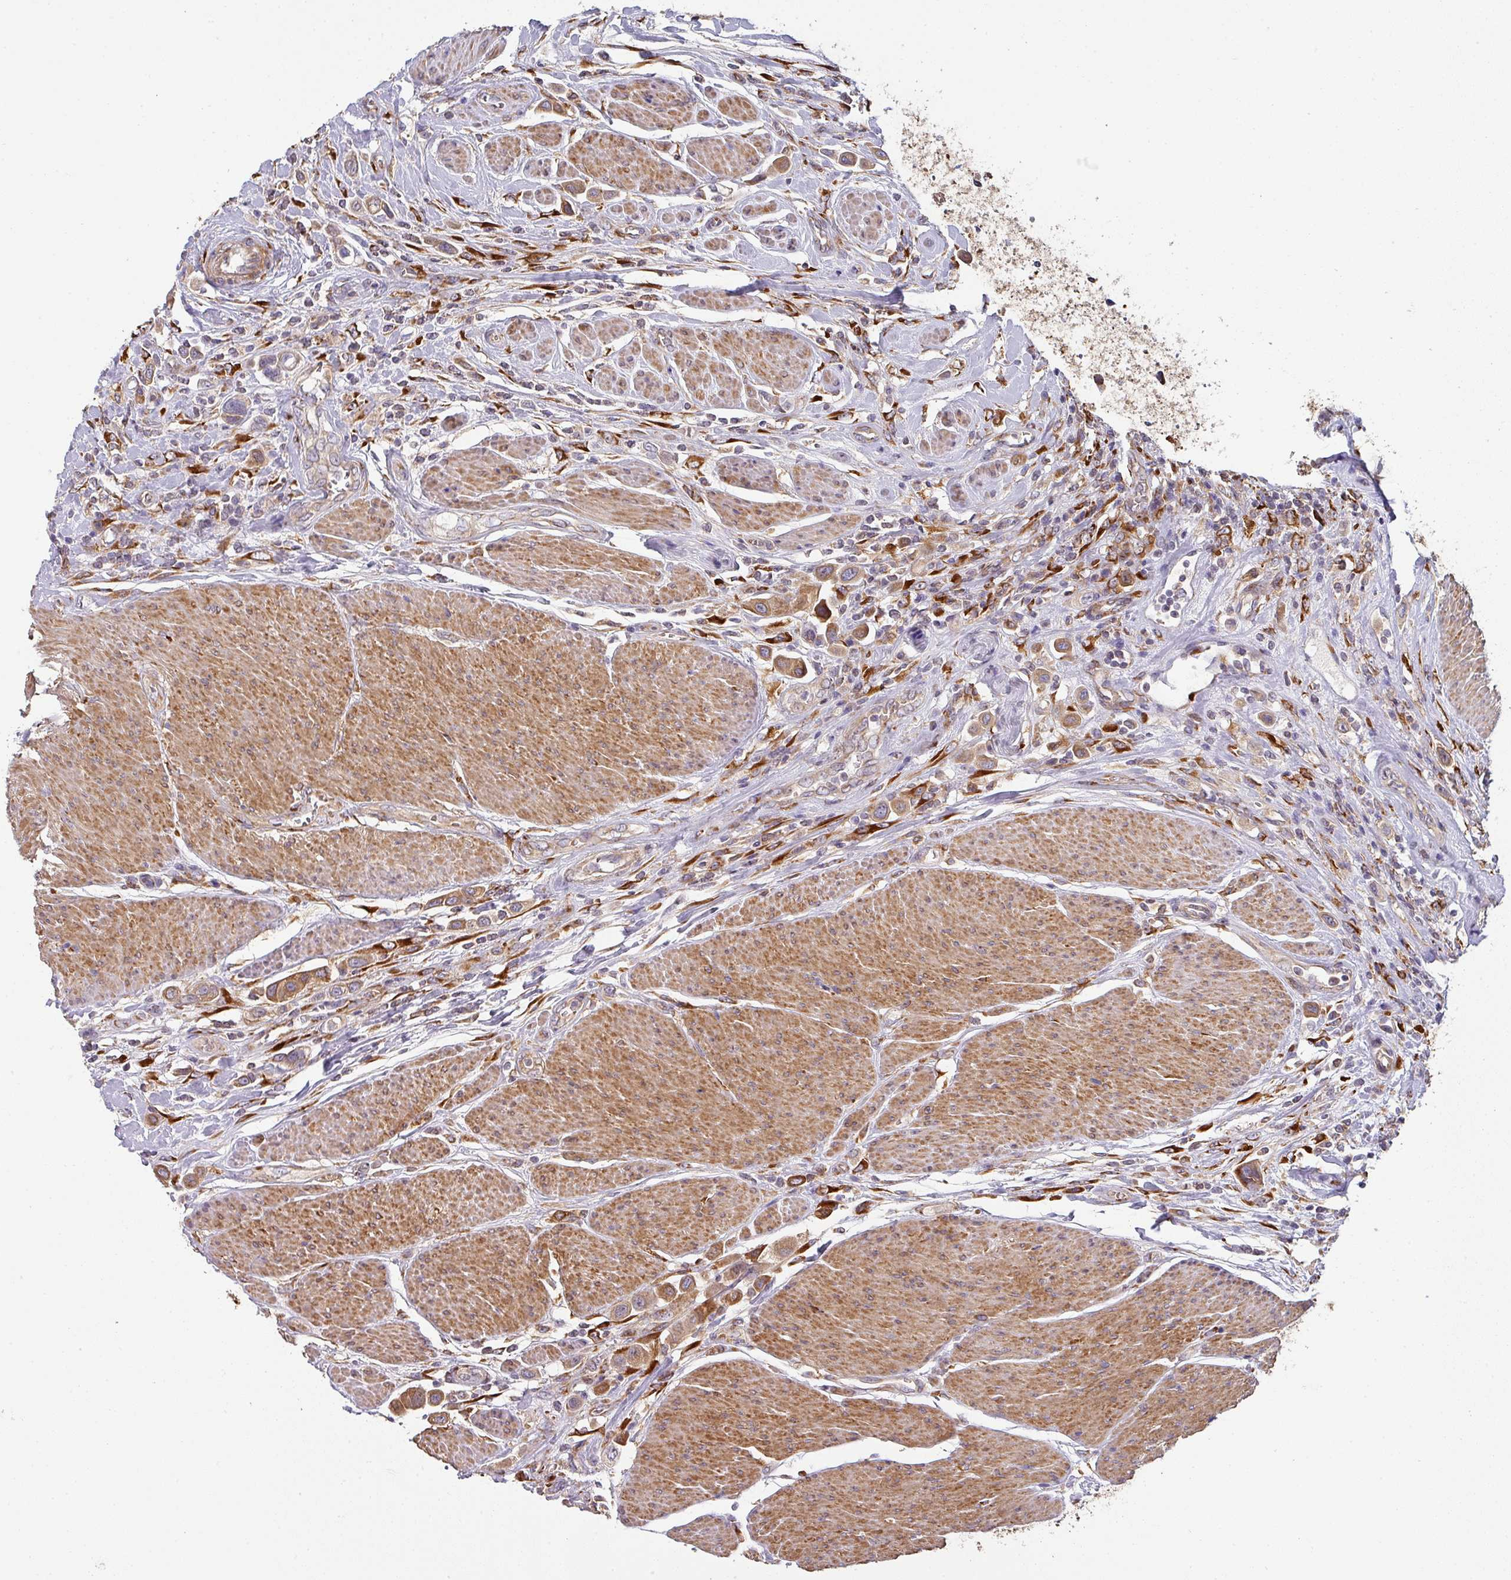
{"staining": {"intensity": "strong", "quantity": ">75%", "location": "cytoplasmic/membranous"}, "tissue": "urothelial cancer", "cell_type": "Tumor cells", "image_type": "cancer", "snomed": [{"axis": "morphology", "description": "Urothelial carcinoma, High grade"}, {"axis": "topography", "description": "Urinary bladder"}], "caption": "Protein expression analysis of human urothelial cancer reveals strong cytoplasmic/membranous staining in approximately >75% of tumor cells.", "gene": "ZNF268", "patient": {"sex": "male", "age": 50}}